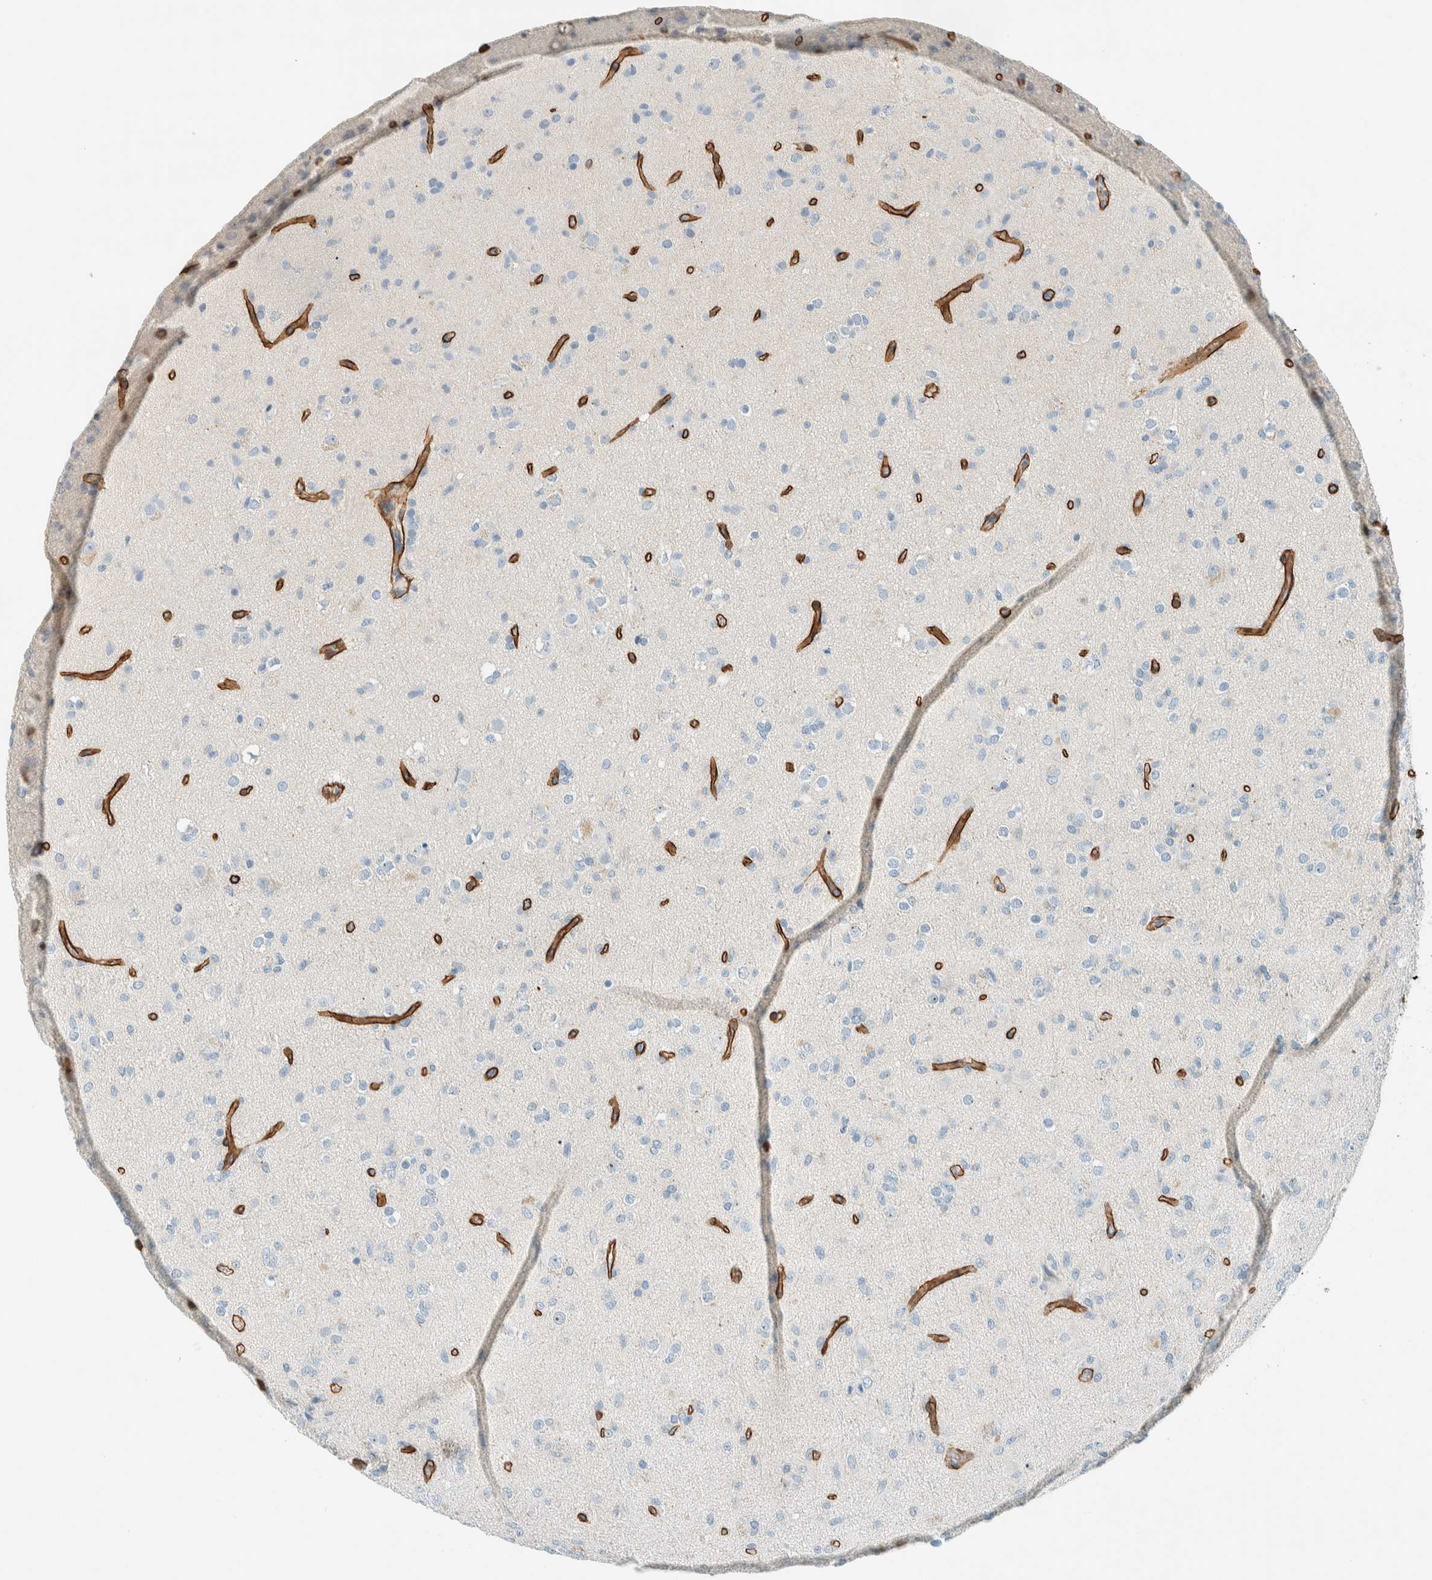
{"staining": {"intensity": "negative", "quantity": "none", "location": "none"}, "tissue": "glioma", "cell_type": "Tumor cells", "image_type": "cancer", "snomed": [{"axis": "morphology", "description": "Glioma, malignant, Low grade"}, {"axis": "topography", "description": "Brain"}], "caption": "This is an IHC image of human malignant low-grade glioma. There is no expression in tumor cells.", "gene": "SLFN12", "patient": {"sex": "male", "age": 65}}